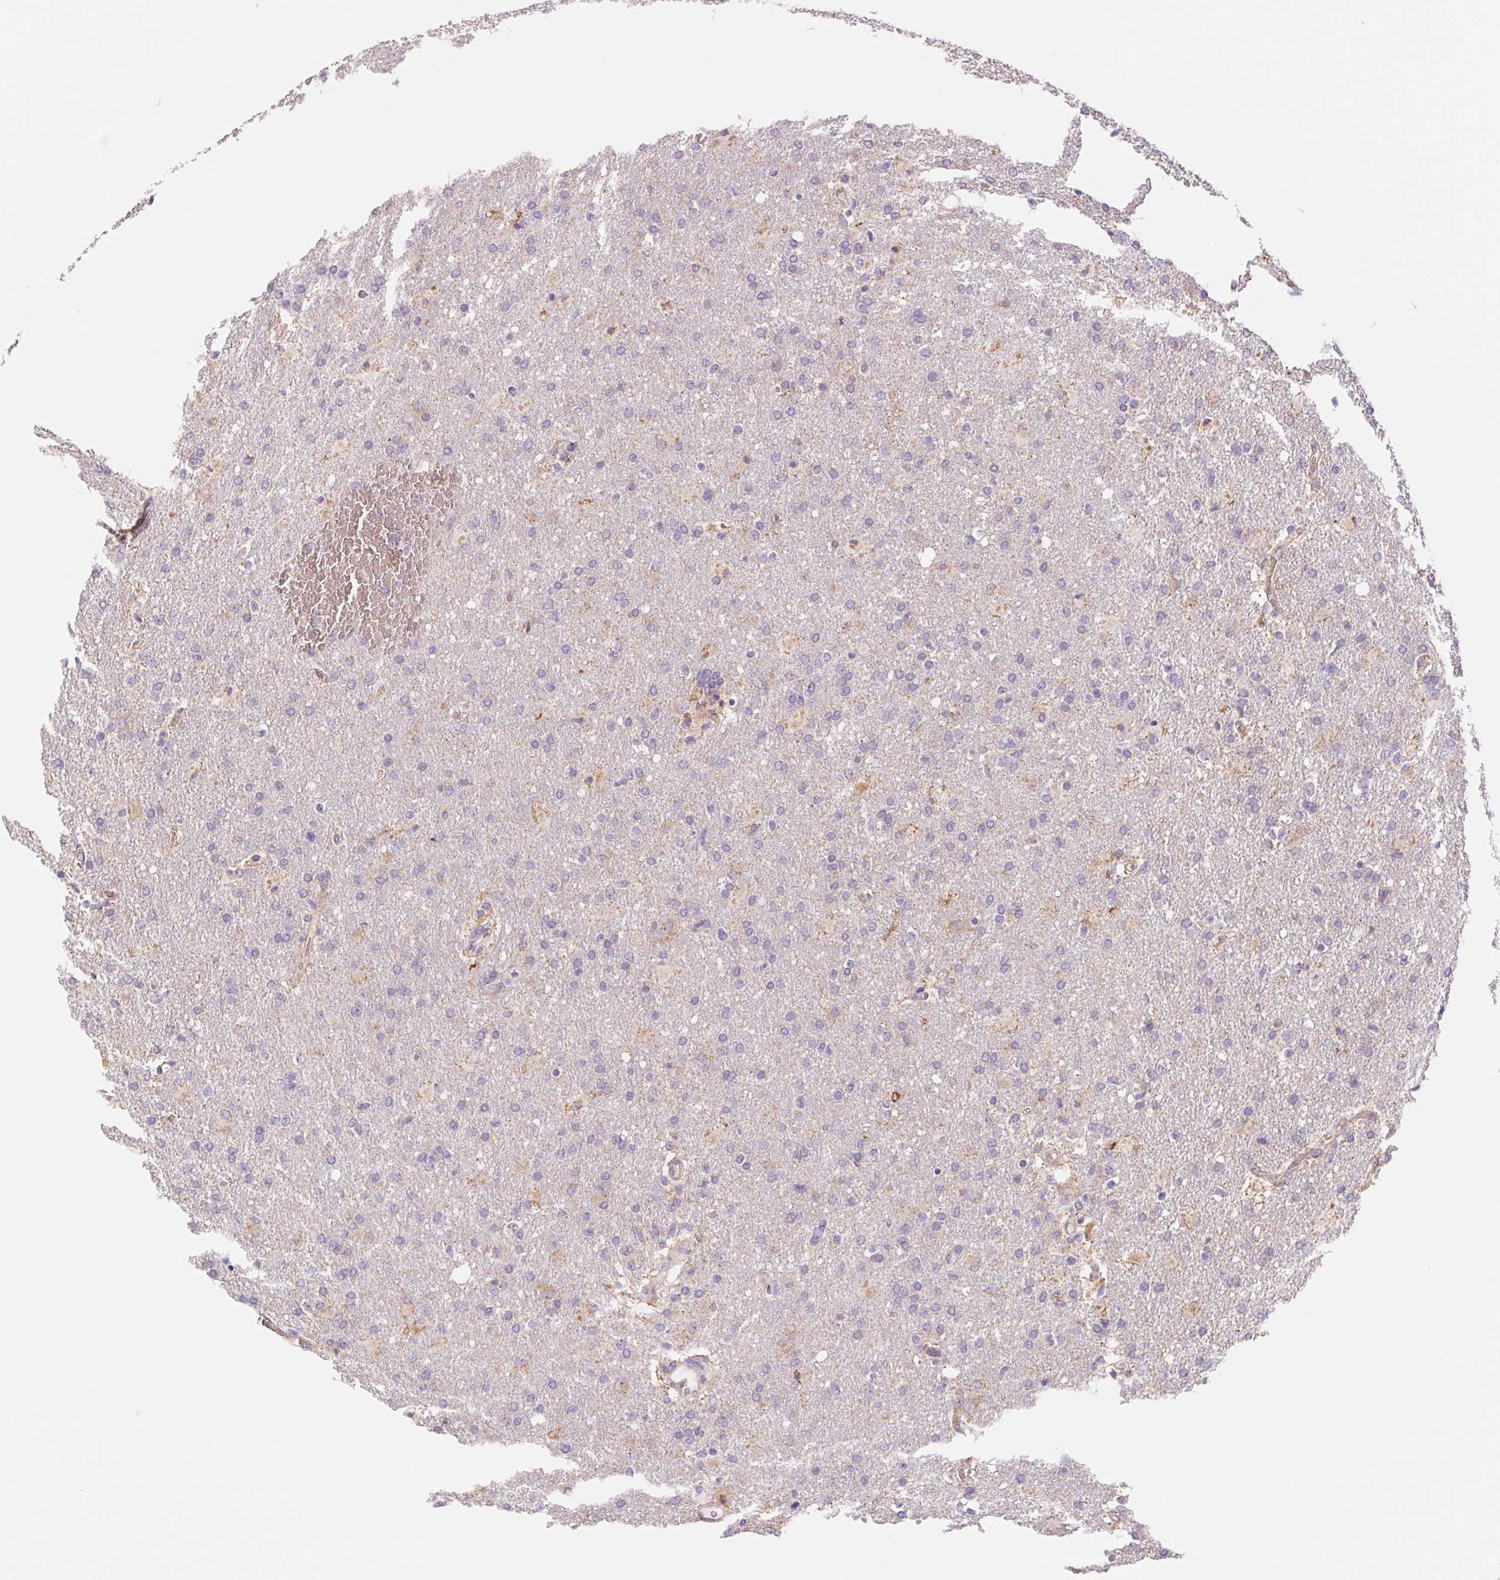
{"staining": {"intensity": "negative", "quantity": "none", "location": "none"}, "tissue": "glioma", "cell_type": "Tumor cells", "image_type": "cancer", "snomed": [{"axis": "morphology", "description": "Glioma, malignant, High grade"}, {"axis": "topography", "description": "Brain"}], "caption": "IHC image of human glioma stained for a protein (brown), which displays no positivity in tumor cells.", "gene": "IGFL3", "patient": {"sex": "male", "age": 68}}